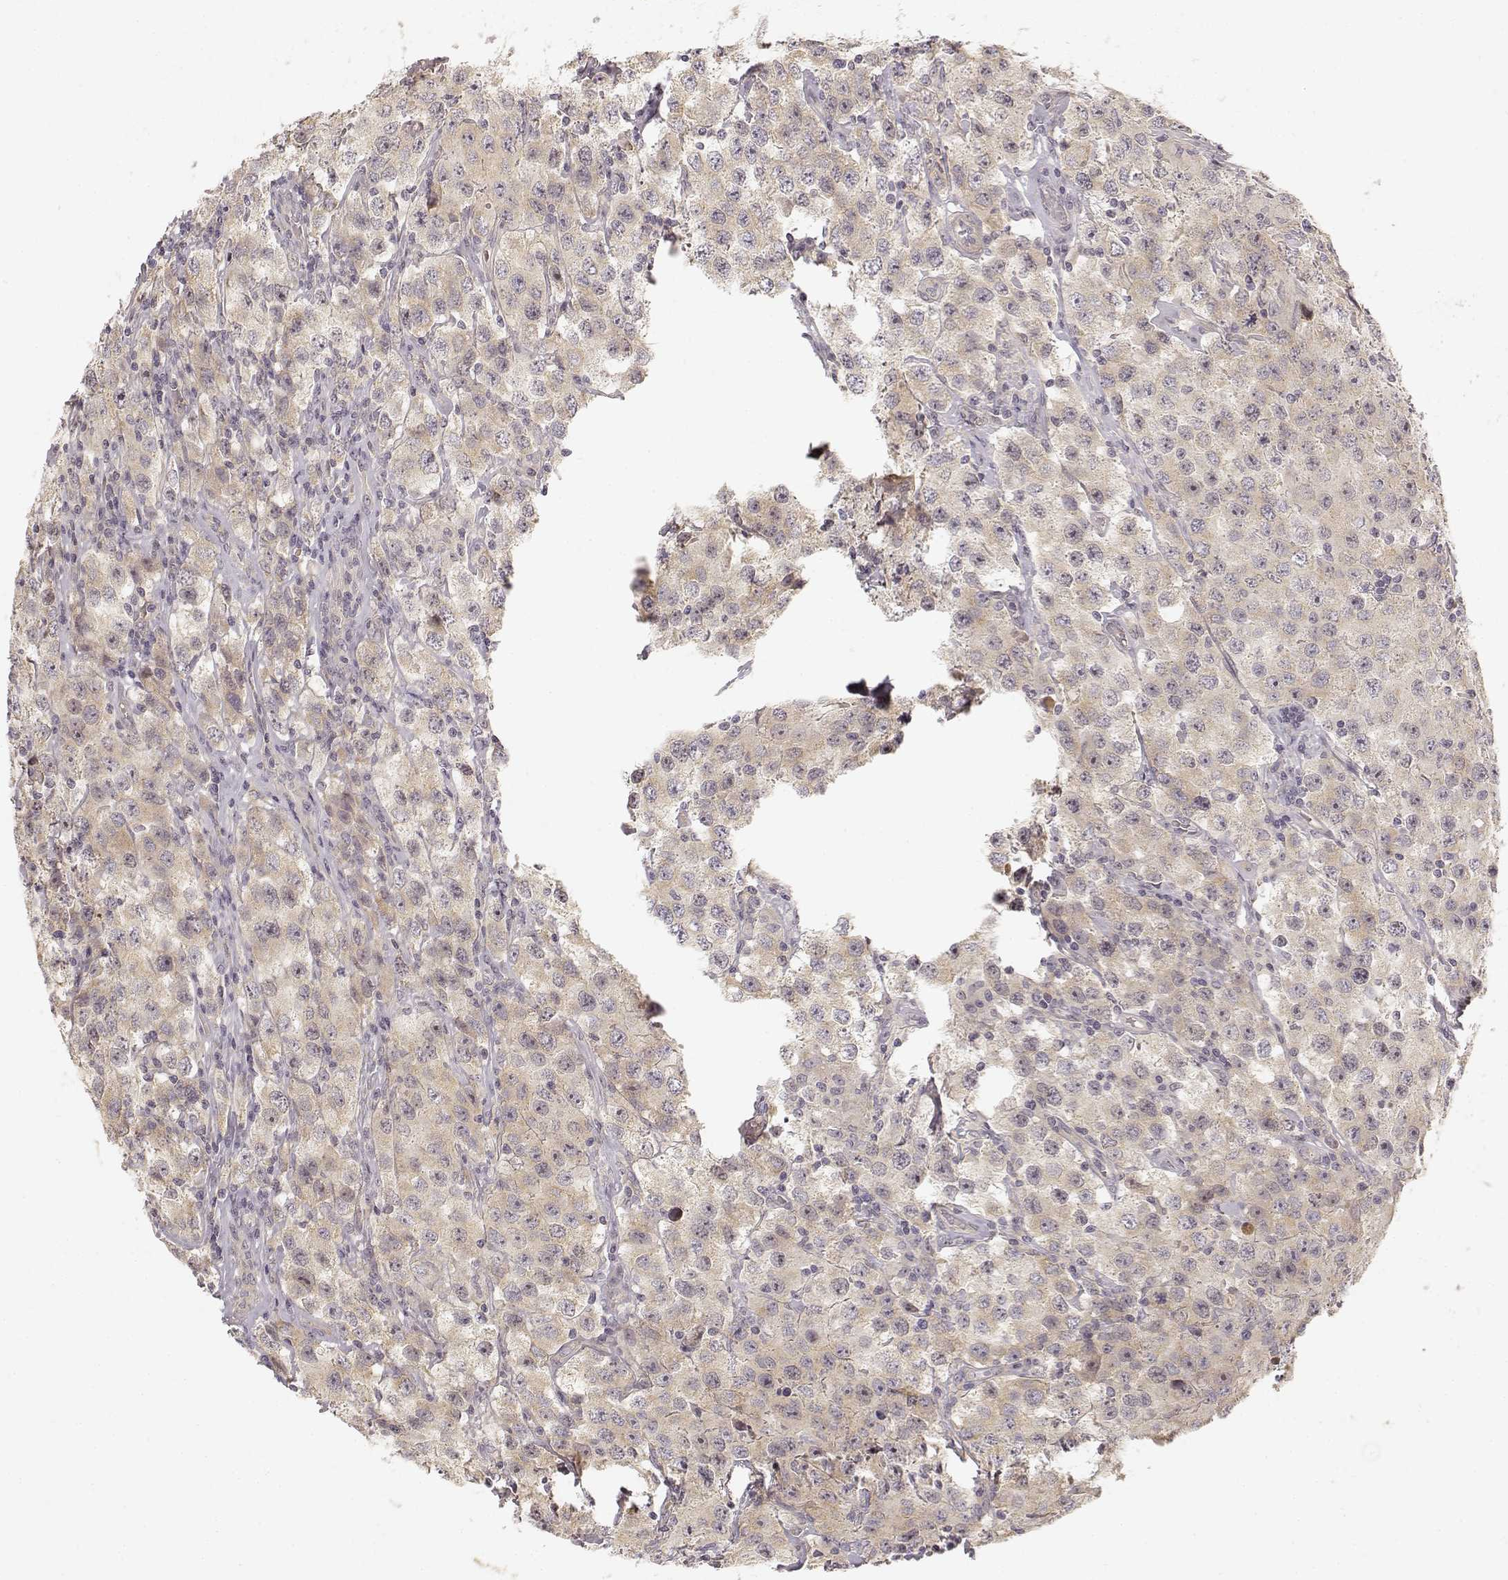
{"staining": {"intensity": "weak", "quantity": ">75%", "location": "cytoplasmic/membranous"}, "tissue": "testis cancer", "cell_type": "Tumor cells", "image_type": "cancer", "snomed": [{"axis": "morphology", "description": "Seminoma, NOS"}, {"axis": "topography", "description": "Testis"}], "caption": "The image displays a brown stain indicating the presence of a protein in the cytoplasmic/membranous of tumor cells in seminoma (testis).", "gene": "MED12L", "patient": {"sex": "male", "age": 52}}